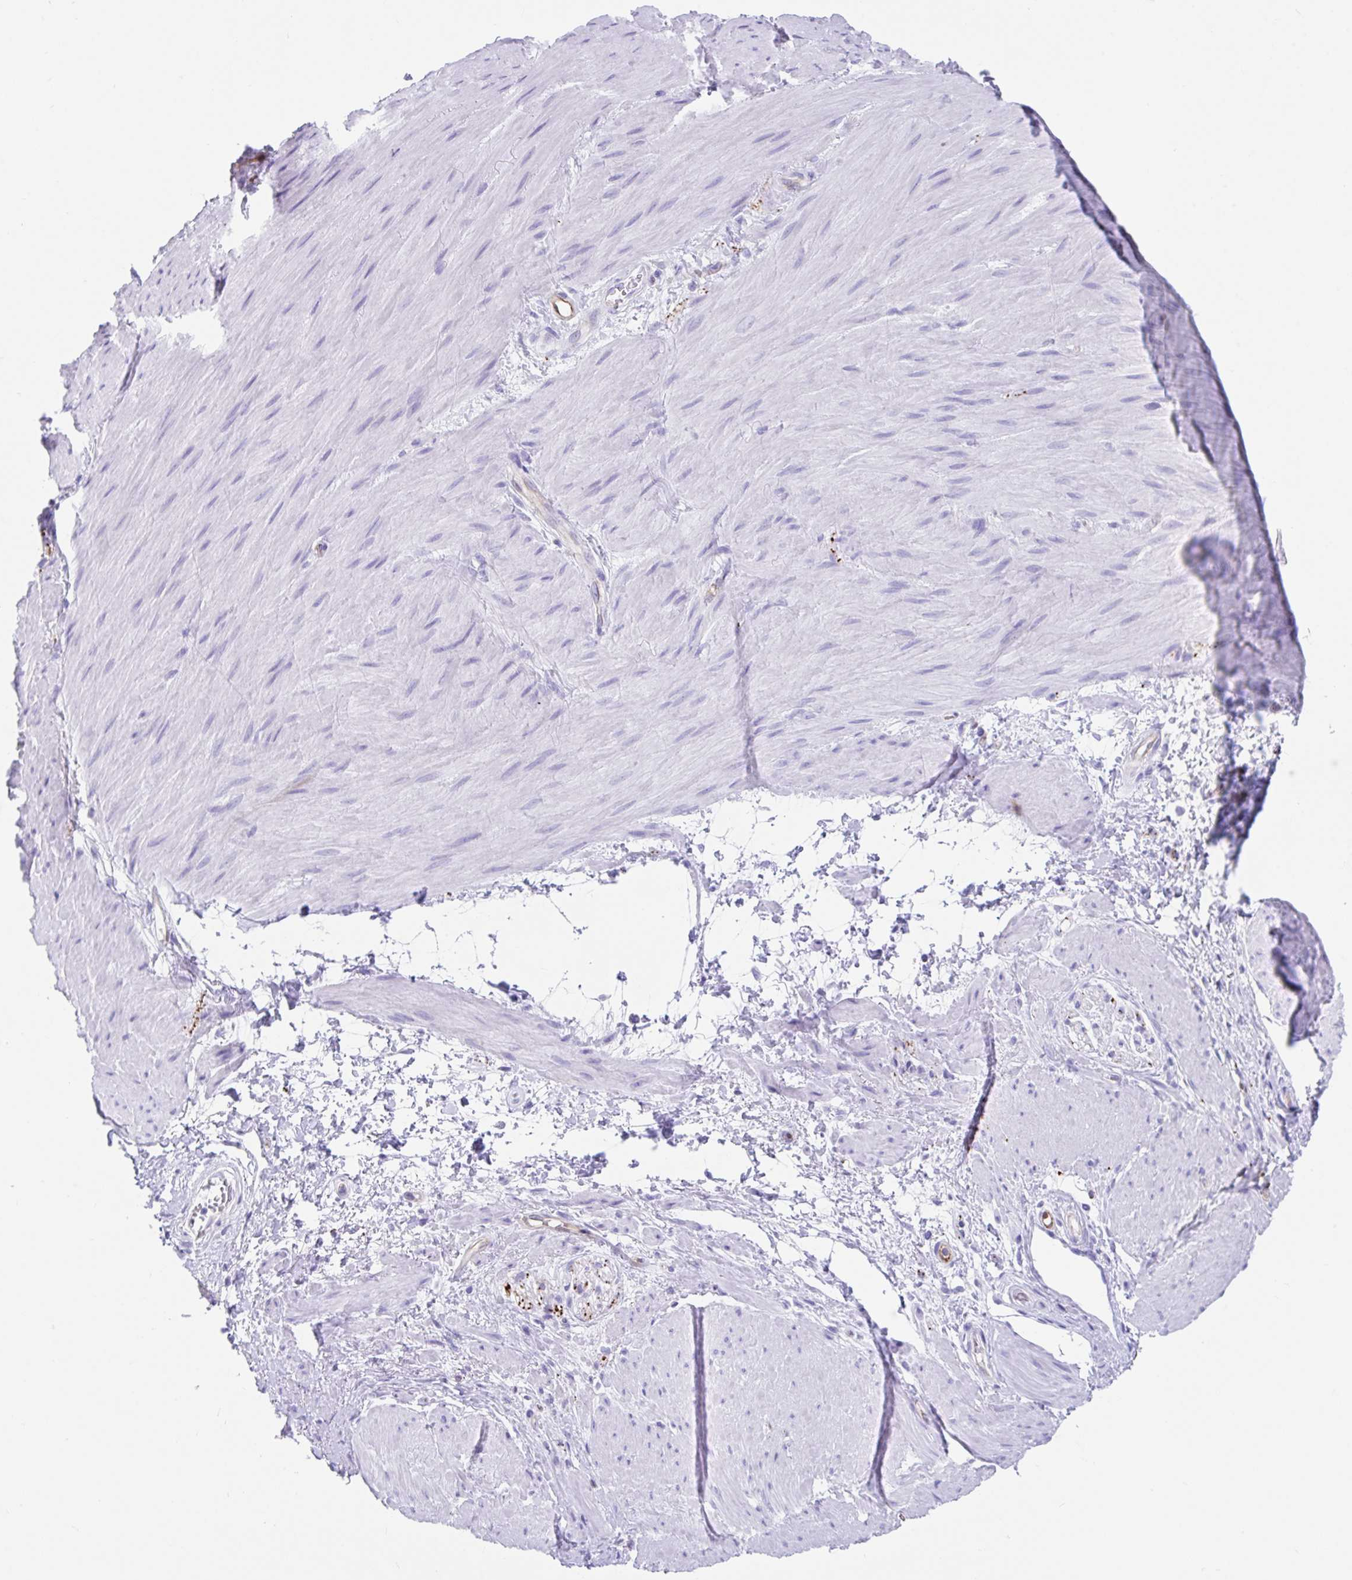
{"staining": {"intensity": "negative", "quantity": "none", "location": "none"}, "tissue": "smooth muscle", "cell_type": "Smooth muscle cells", "image_type": "normal", "snomed": [{"axis": "morphology", "description": "Normal tissue, NOS"}, {"axis": "topography", "description": "Smooth muscle"}, {"axis": "topography", "description": "Rectum"}], "caption": "Immunohistochemistry (IHC) of normal smooth muscle exhibits no staining in smooth muscle cells. (Brightfield microscopy of DAB (3,3'-diaminobenzidine) immunohistochemistry (IHC) at high magnification).", "gene": "FAM107A", "patient": {"sex": "male", "age": 53}}